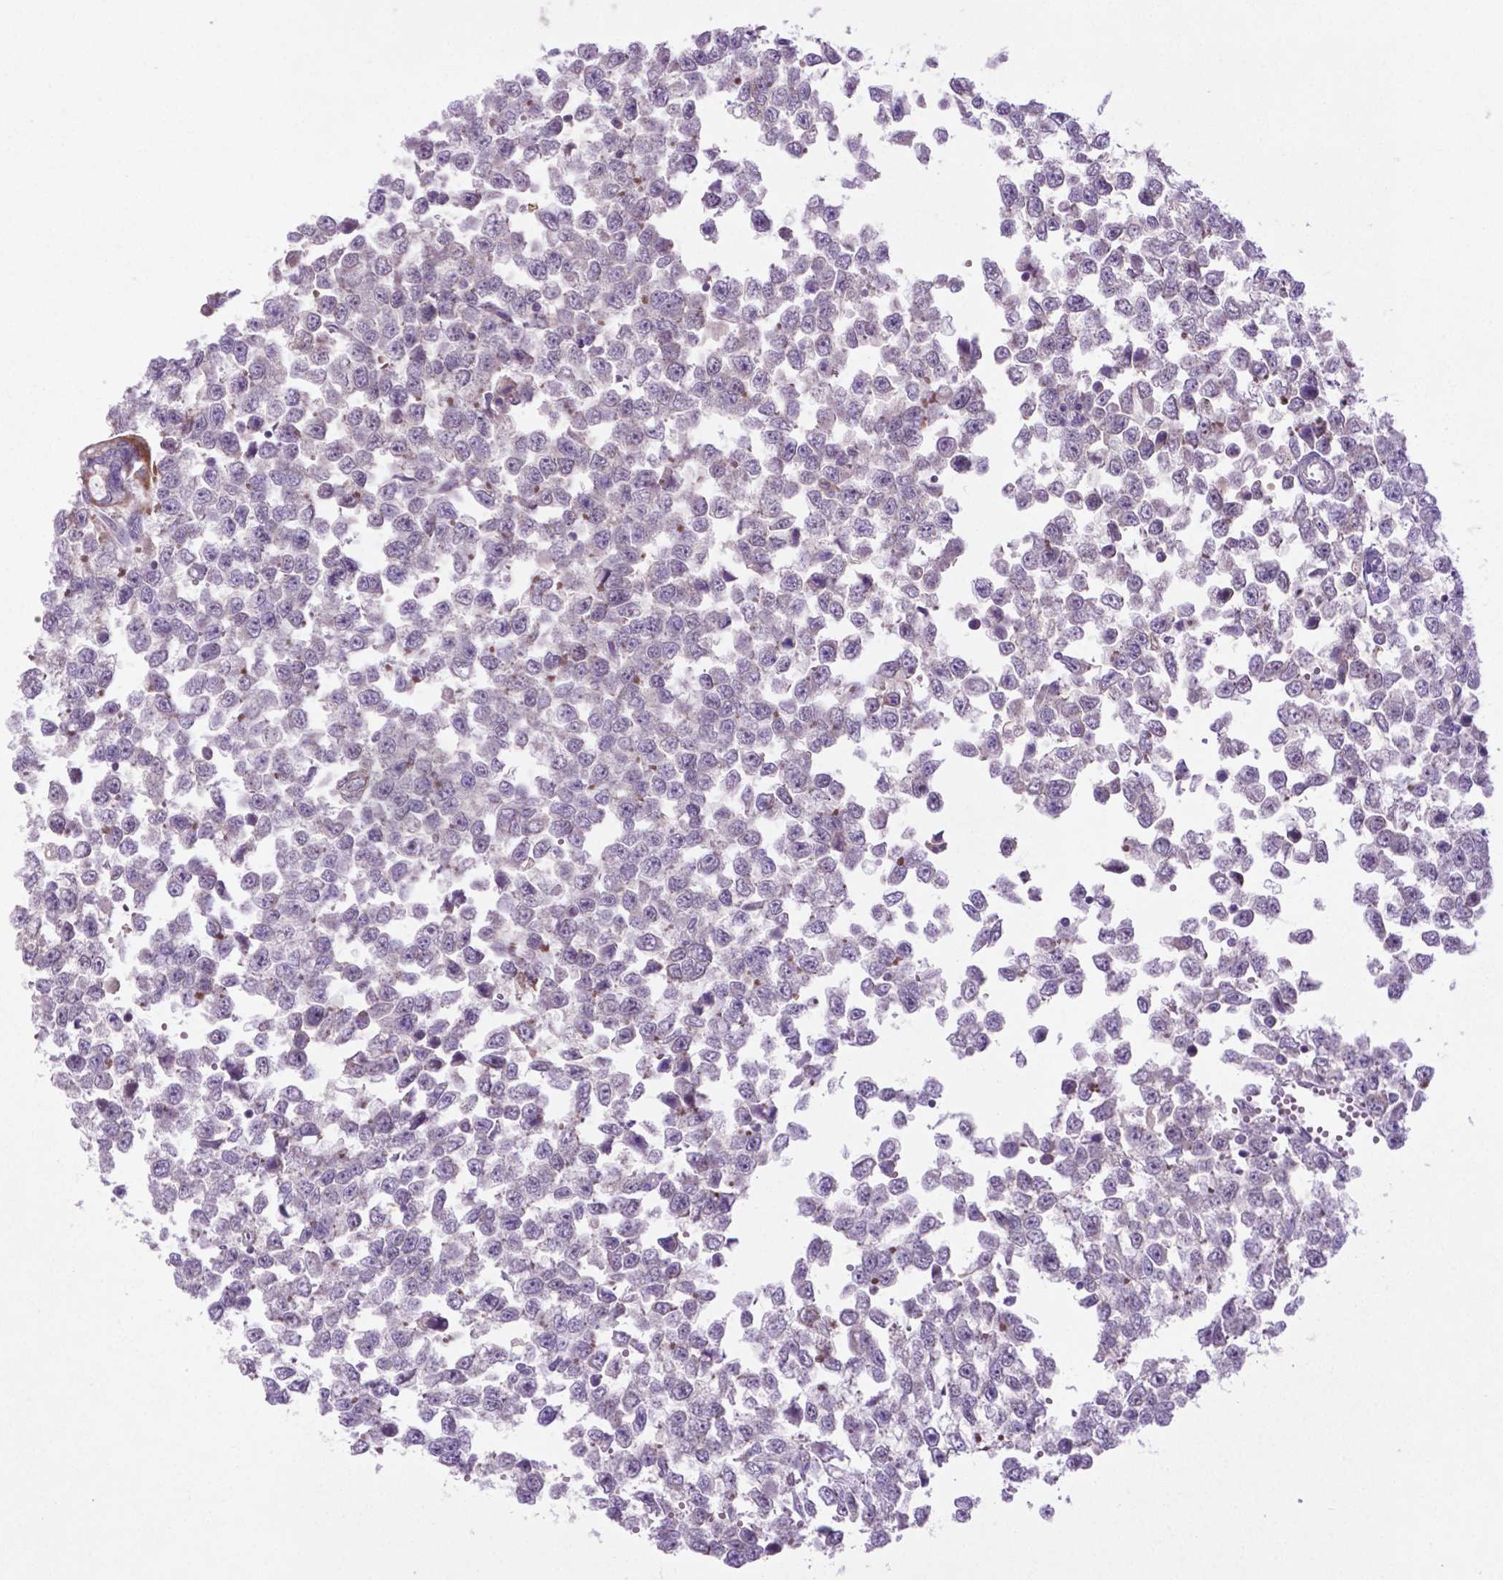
{"staining": {"intensity": "negative", "quantity": "none", "location": "none"}, "tissue": "testis cancer", "cell_type": "Tumor cells", "image_type": "cancer", "snomed": [{"axis": "morphology", "description": "Normal tissue, NOS"}, {"axis": "morphology", "description": "Seminoma, NOS"}, {"axis": "topography", "description": "Testis"}, {"axis": "topography", "description": "Epididymis"}], "caption": "This is an IHC histopathology image of testis cancer (seminoma). There is no expression in tumor cells.", "gene": "BMP4", "patient": {"sex": "male", "age": 34}}